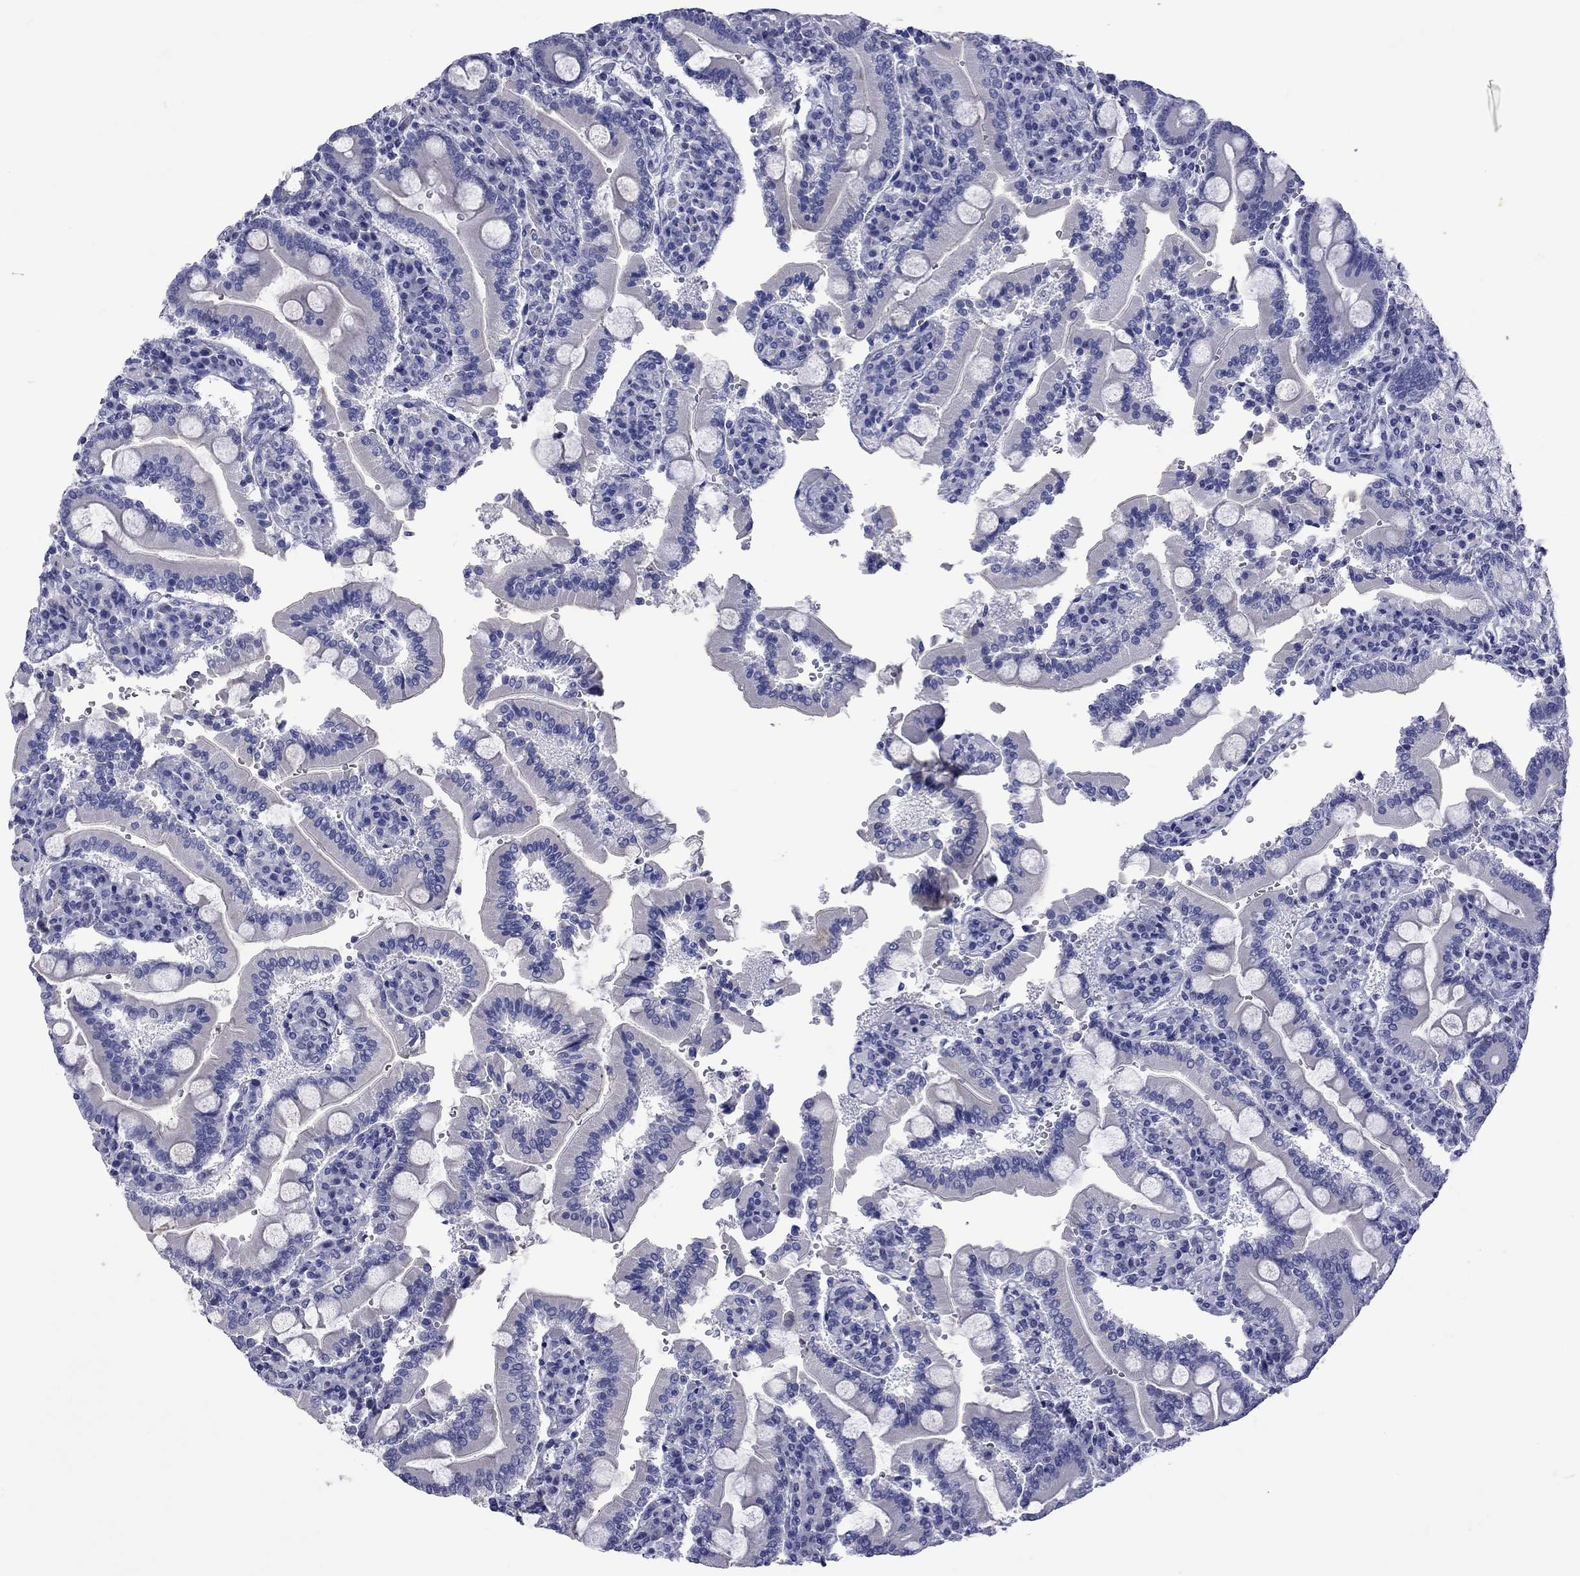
{"staining": {"intensity": "negative", "quantity": "none", "location": "none"}, "tissue": "duodenum", "cell_type": "Glandular cells", "image_type": "normal", "snomed": [{"axis": "morphology", "description": "Normal tissue, NOS"}, {"axis": "topography", "description": "Duodenum"}], "caption": "IHC photomicrograph of benign human duodenum stained for a protein (brown), which reveals no staining in glandular cells. (DAB IHC, high magnification).", "gene": "EPPIN", "patient": {"sex": "female", "age": 62}}